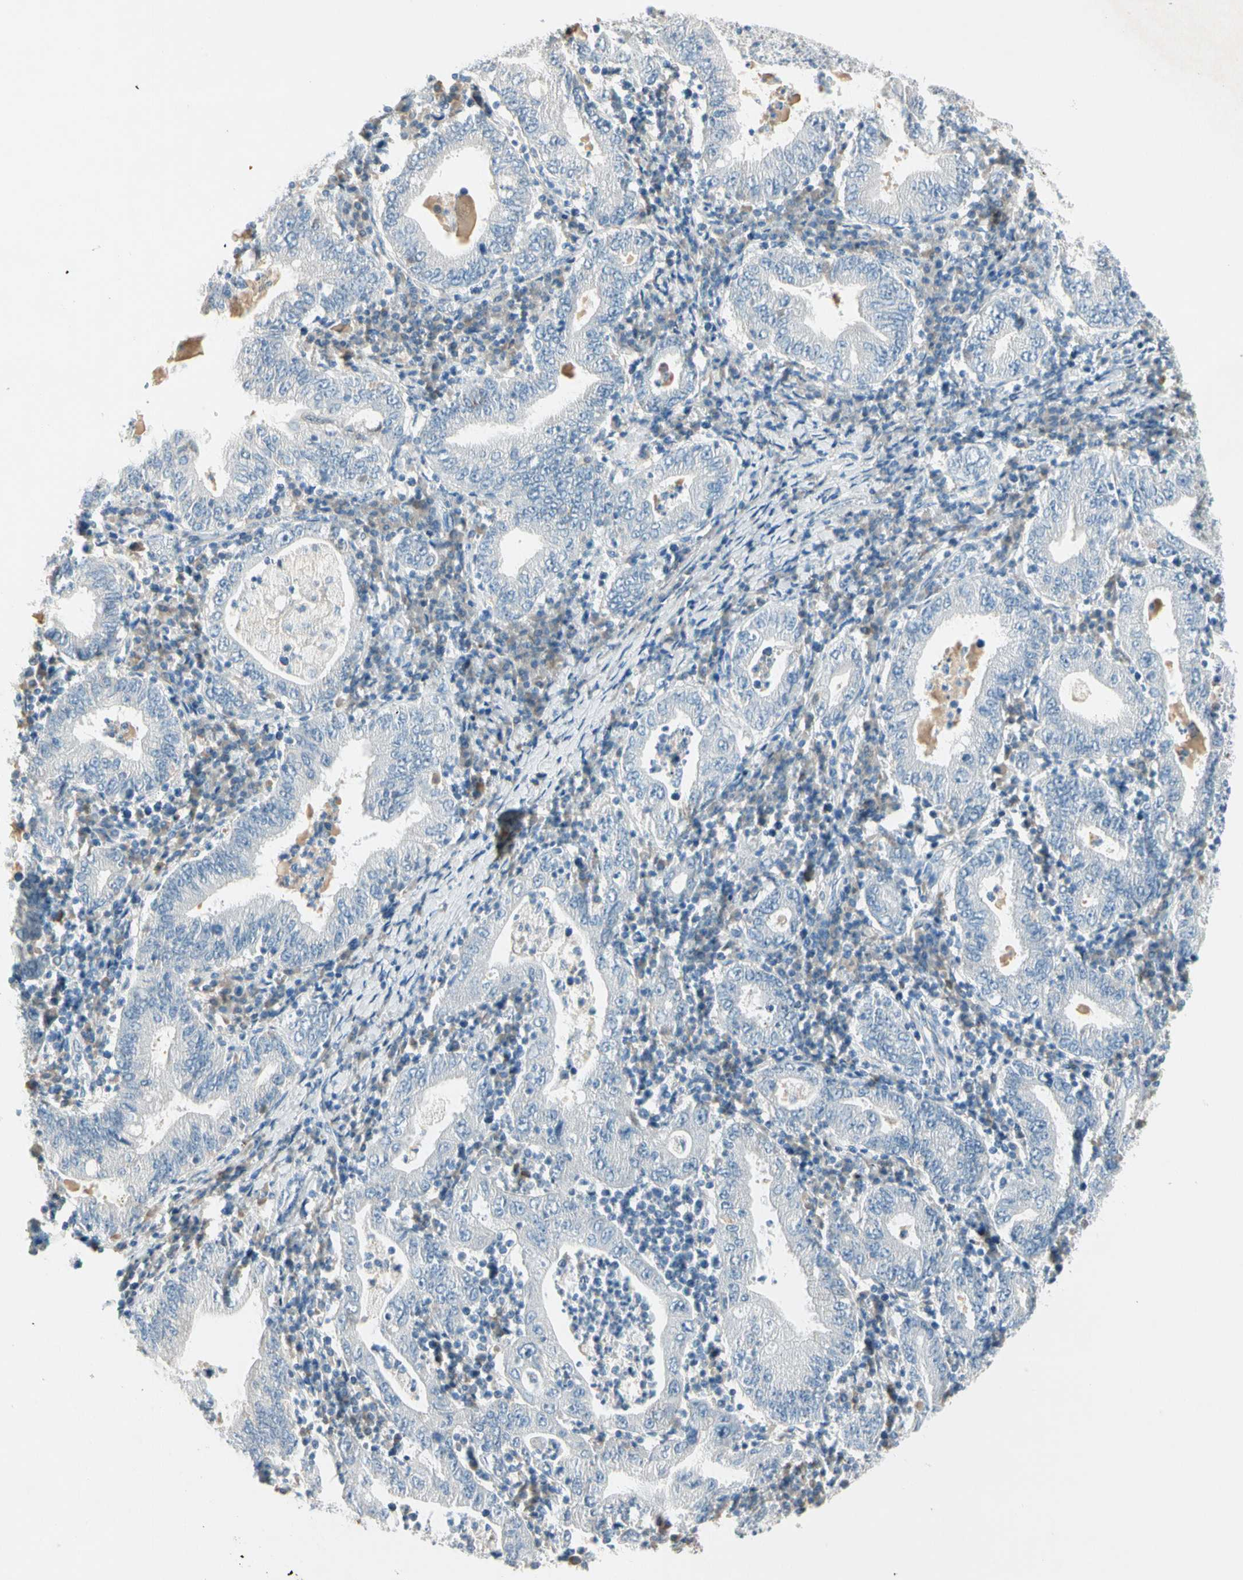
{"staining": {"intensity": "negative", "quantity": "none", "location": "none"}, "tissue": "stomach cancer", "cell_type": "Tumor cells", "image_type": "cancer", "snomed": [{"axis": "morphology", "description": "Normal tissue, NOS"}, {"axis": "morphology", "description": "Adenocarcinoma, NOS"}, {"axis": "topography", "description": "Esophagus"}, {"axis": "topography", "description": "Stomach, upper"}, {"axis": "topography", "description": "Peripheral nerve tissue"}], "caption": "High power microscopy micrograph of an IHC micrograph of stomach adenocarcinoma, revealing no significant positivity in tumor cells.", "gene": "SERPIND1", "patient": {"sex": "male", "age": 62}}